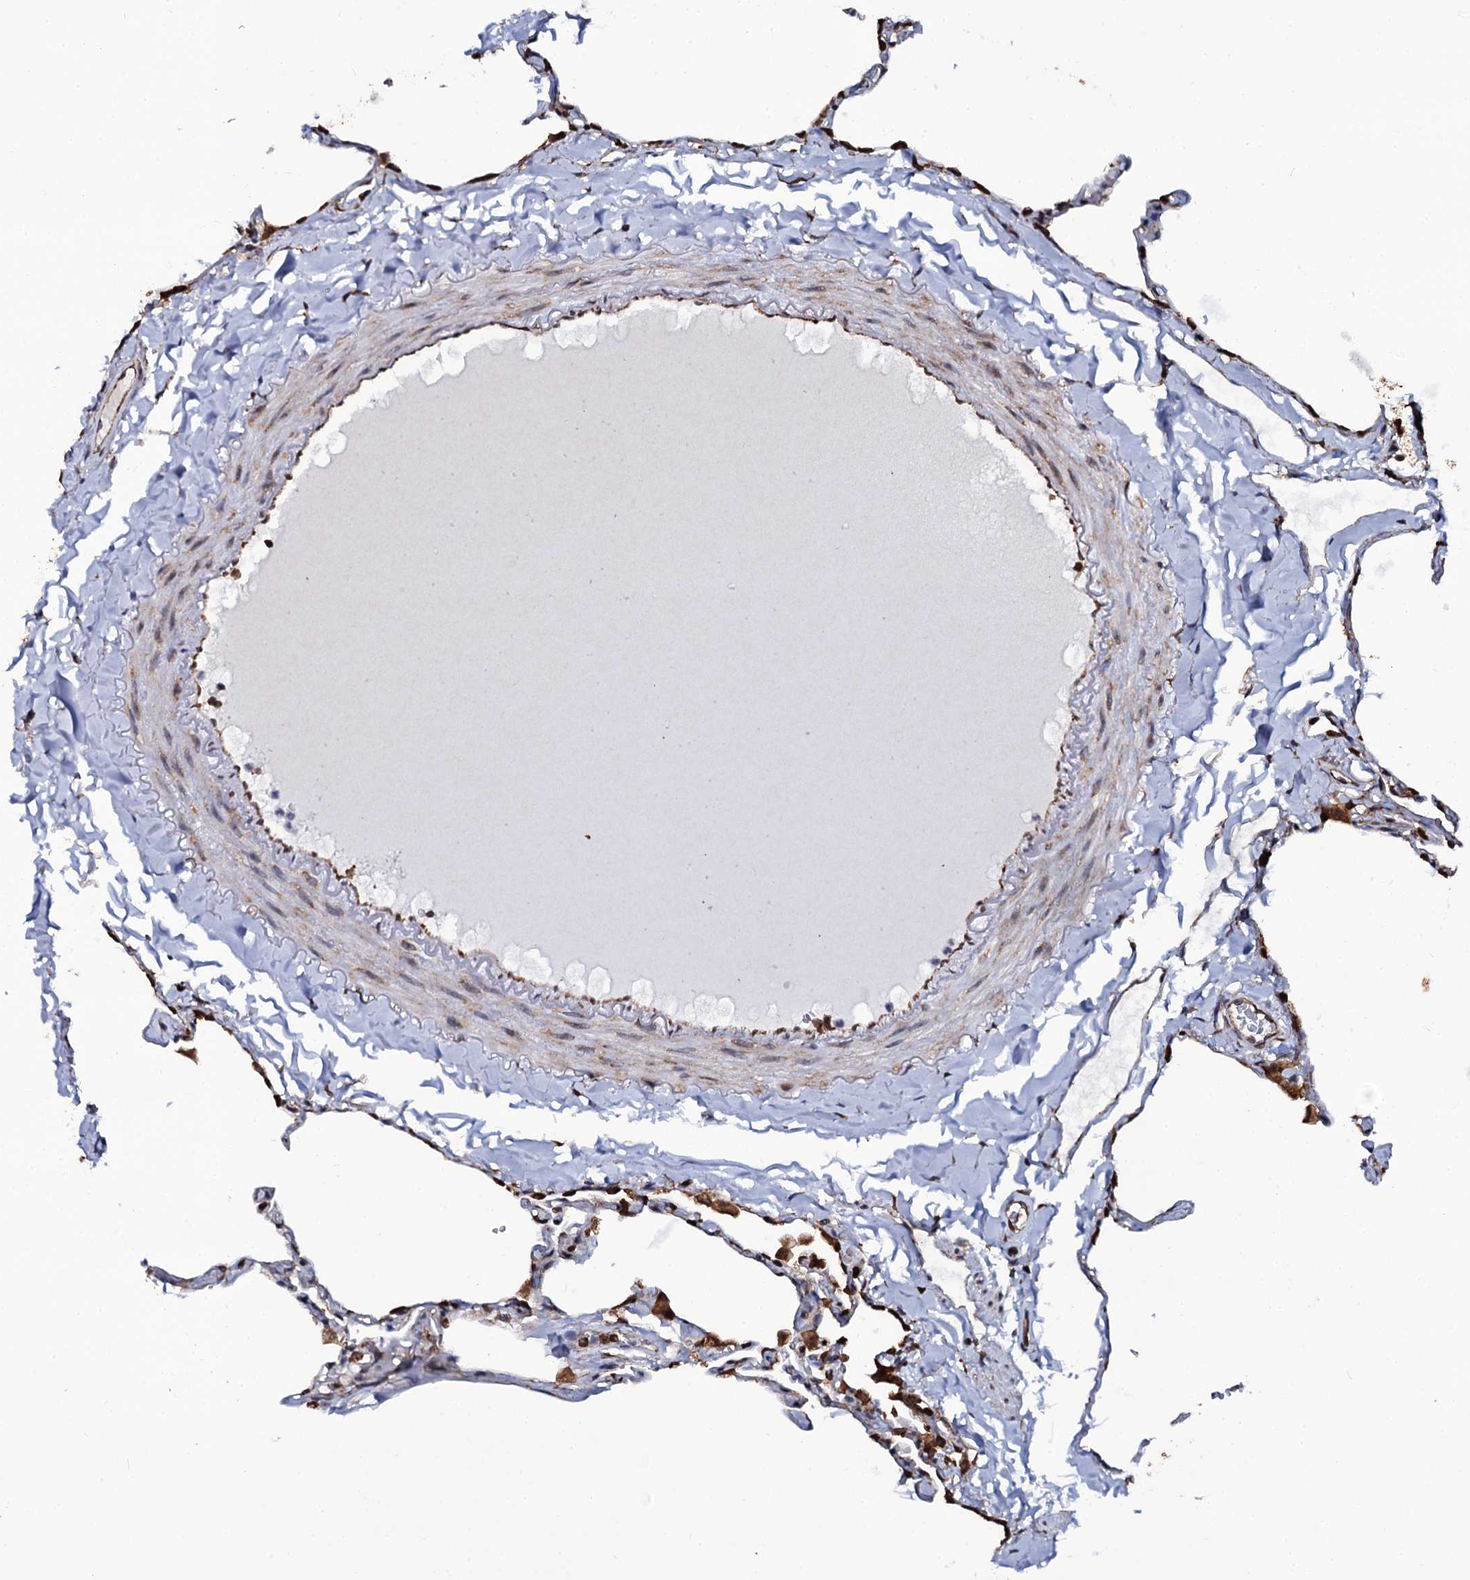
{"staining": {"intensity": "moderate", "quantity": "<25%", "location": "cytoplasmic/membranous"}, "tissue": "lung", "cell_type": "Alveolar cells", "image_type": "normal", "snomed": [{"axis": "morphology", "description": "Normal tissue, NOS"}, {"axis": "topography", "description": "Lung"}], "caption": "This is a histology image of IHC staining of unremarkable lung, which shows moderate expression in the cytoplasmic/membranous of alveolar cells.", "gene": "SPTY2D1", "patient": {"sex": "male", "age": 65}}